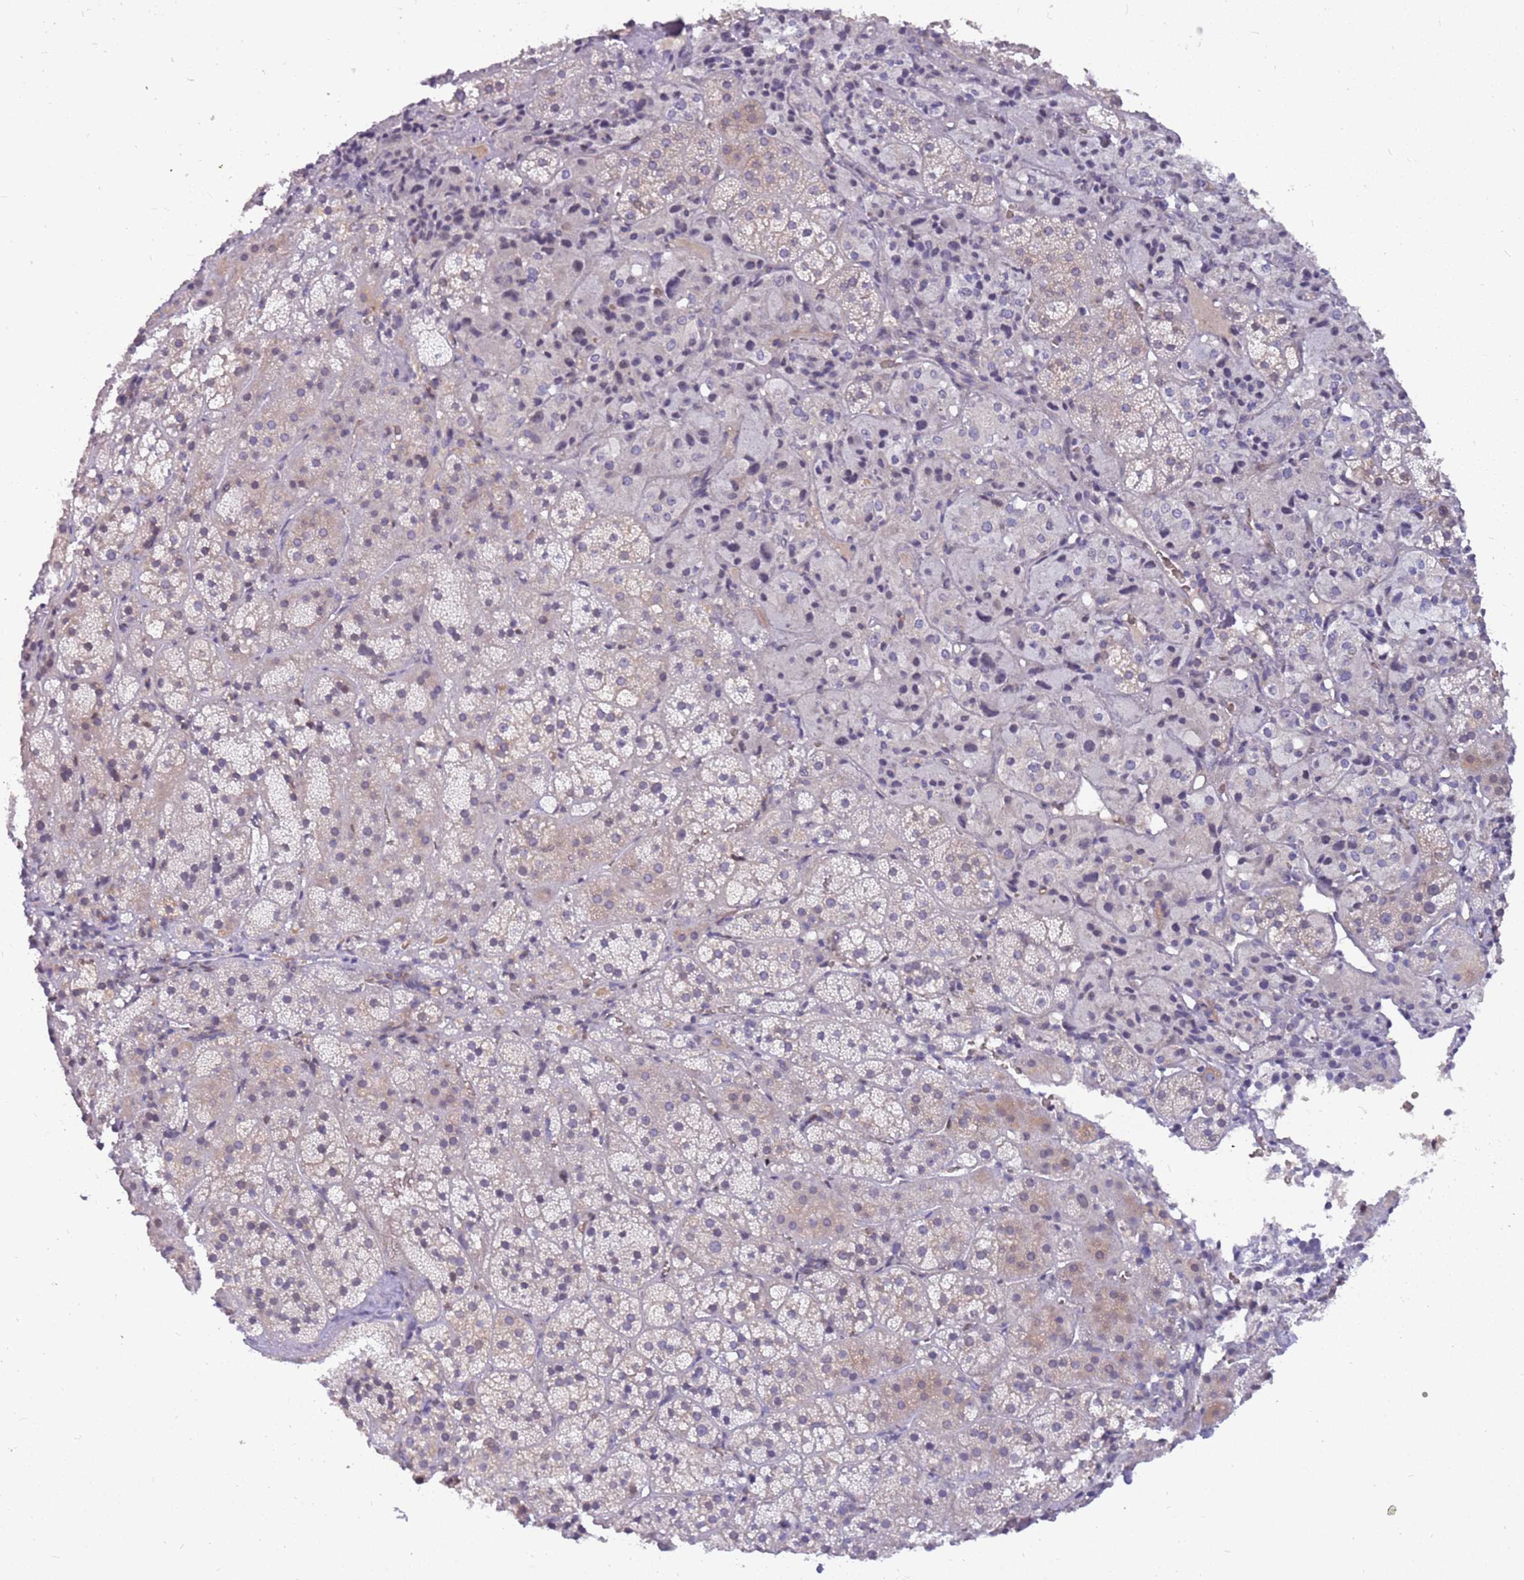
{"staining": {"intensity": "negative", "quantity": "none", "location": "none"}, "tissue": "adrenal gland", "cell_type": "Glandular cells", "image_type": "normal", "snomed": [{"axis": "morphology", "description": "Normal tissue, NOS"}, {"axis": "topography", "description": "Adrenal gland"}], "caption": "A histopathology image of adrenal gland stained for a protein reveals no brown staining in glandular cells. The staining is performed using DAB brown chromogen with nuclei counter-stained in using hematoxylin.", "gene": "ARHGEF35", "patient": {"sex": "female", "age": 44}}